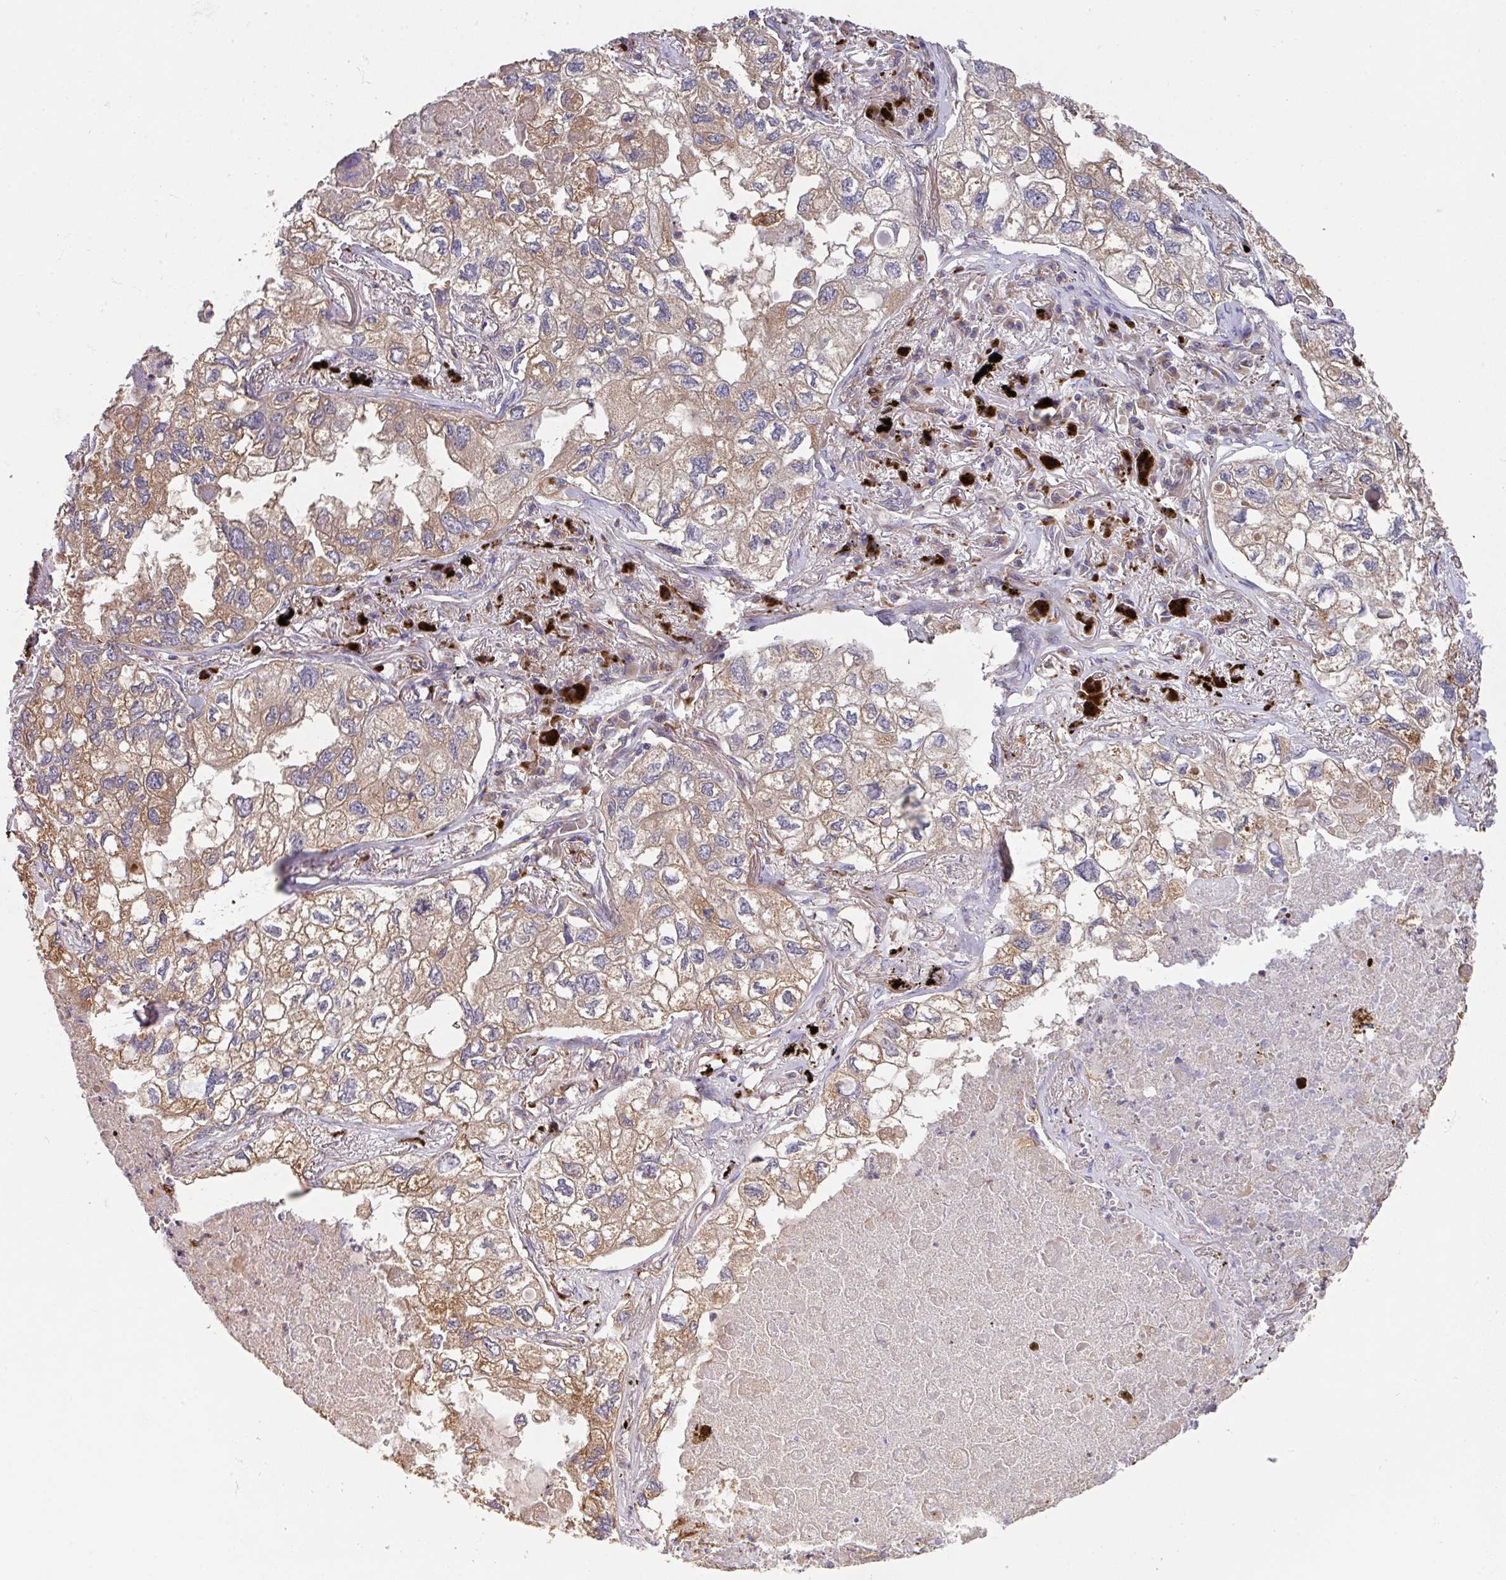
{"staining": {"intensity": "moderate", "quantity": ">75%", "location": "cytoplasmic/membranous"}, "tissue": "lung cancer", "cell_type": "Tumor cells", "image_type": "cancer", "snomed": [{"axis": "morphology", "description": "Adenocarcinoma, NOS"}, {"axis": "topography", "description": "Lung"}], "caption": "Human lung cancer (adenocarcinoma) stained with a brown dye shows moderate cytoplasmic/membranous positive positivity in about >75% of tumor cells.", "gene": "TRIM14", "patient": {"sex": "male", "age": 65}}